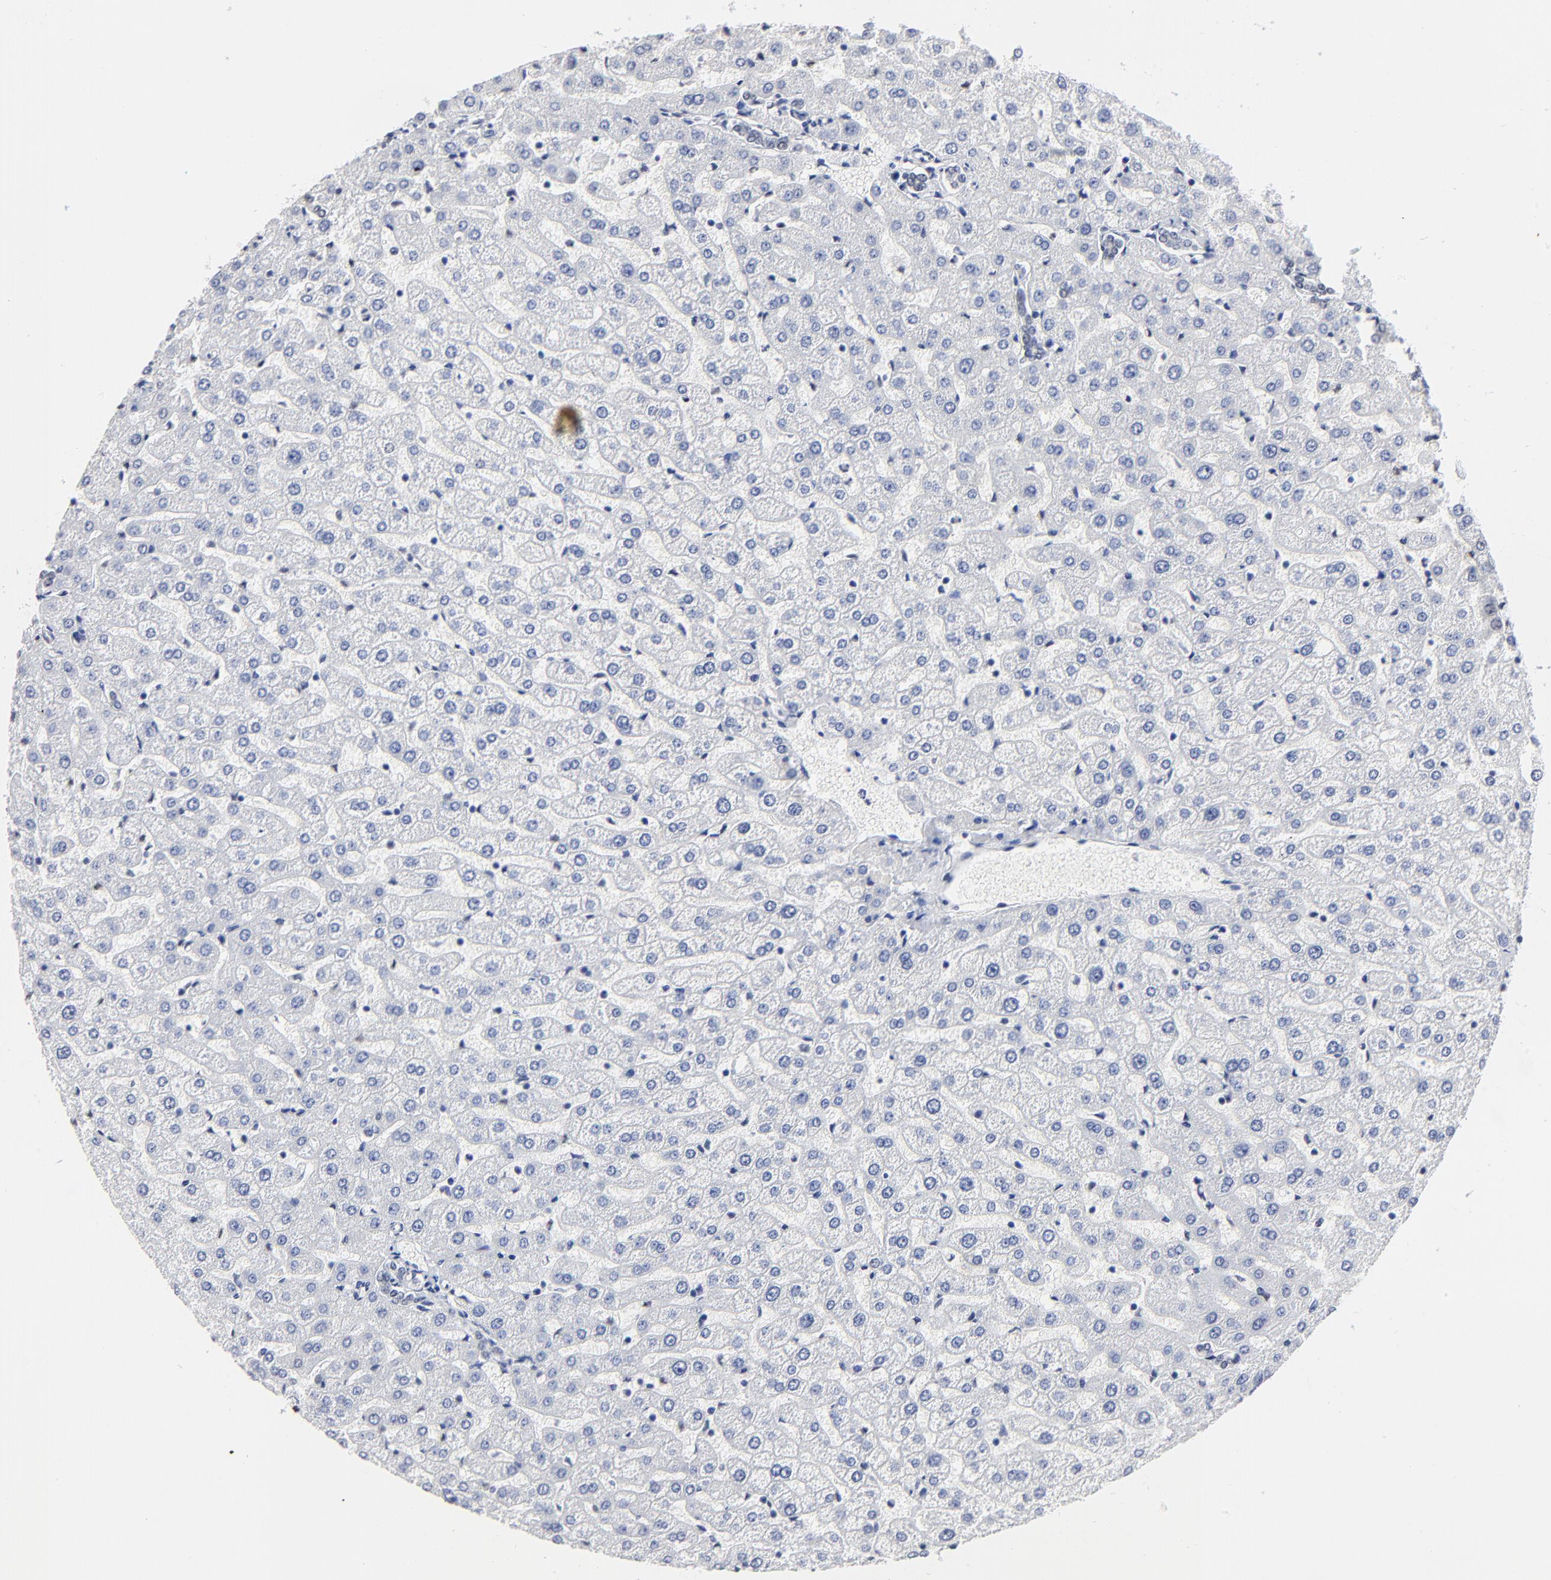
{"staining": {"intensity": "negative", "quantity": "none", "location": "none"}, "tissue": "liver", "cell_type": "Cholangiocytes", "image_type": "normal", "snomed": [{"axis": "morphology", "description": "Normal tissue, NOS"}, {"axis": "morphology", "description": "Fibrosis, NOS"}, {"axis": "topography", "description": "Liver"}], "caption": "The micrograph reveals no significant positivity in cholangiocytes of liver. (Brightfield microscopy of DAB (3,3'-diaminobenzidine) IHC at high magnification).", "gene": "MBD4", "patient": {"sex": "female", "age": 29}}